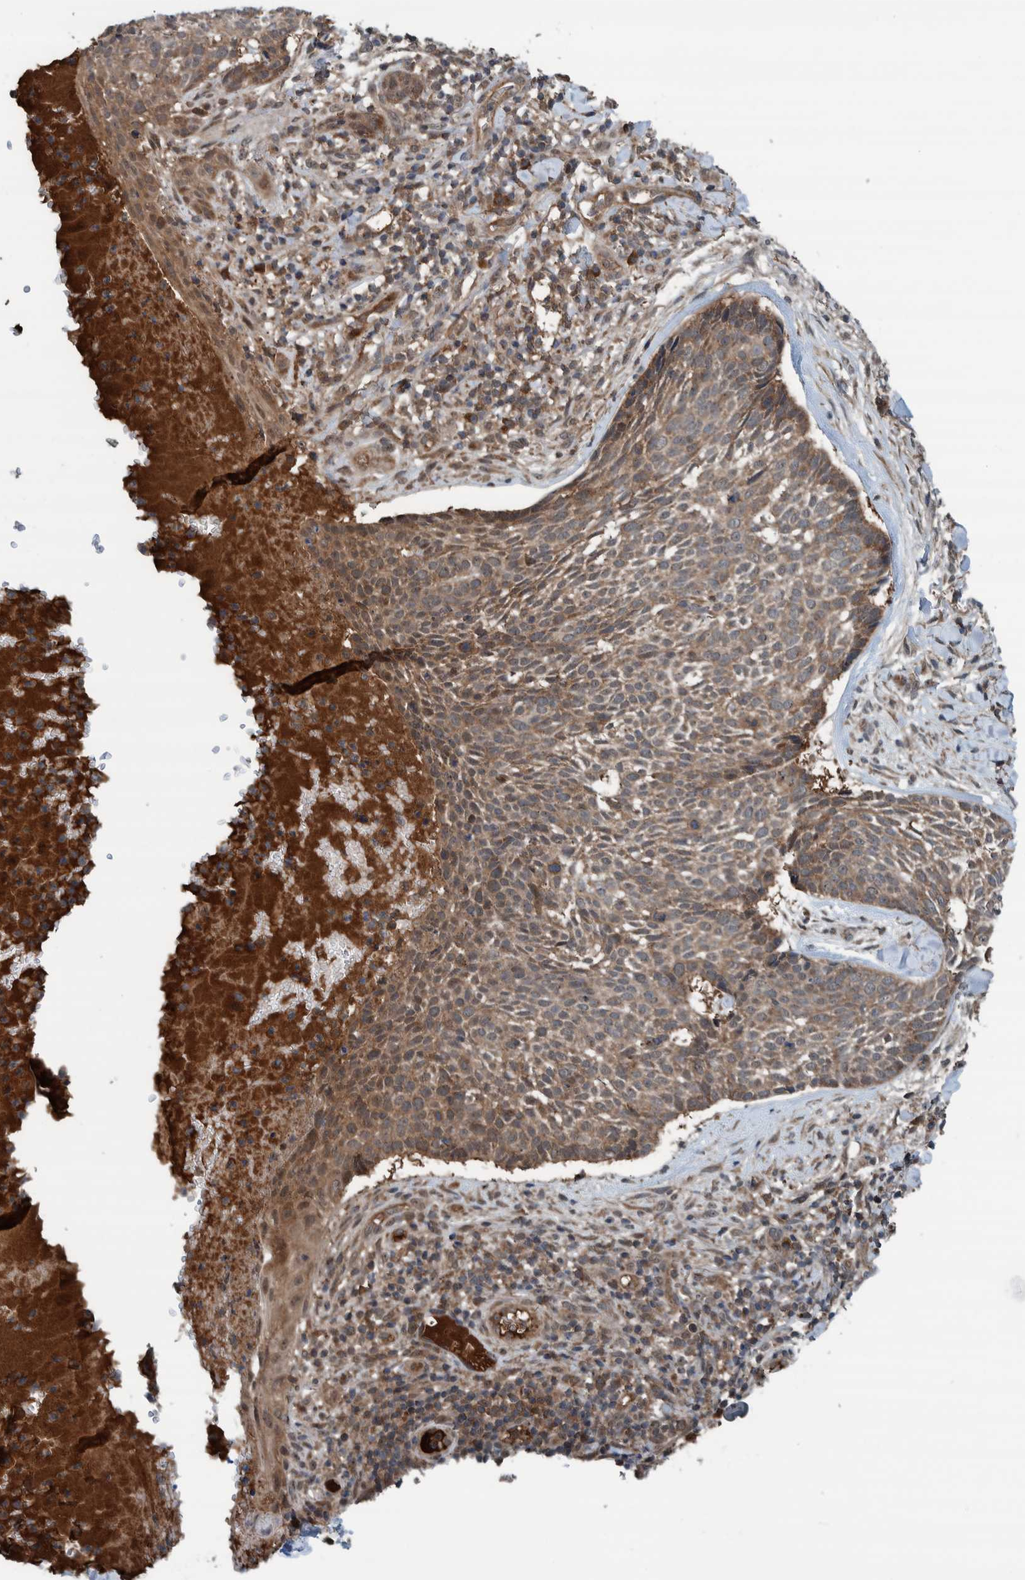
{"staining": {"intensity": "moderate", "quantity": ">75%", "location": "cytoplasmic/membranous"}, "tissue": "skin cancer", "cell_type": "Tumor cells", "image_type": "cancer", "snomed": [{"axis": "morphology", "description": "Normal tissue, NOS"}, {"axis": "morphology", "description": "Basal cell carcinoma"}, {"axis": "topography", "description": "Skin"}], "caption": "Moderate cytoplasmic/membranous protein positivity is seen in approximately >75% of tumor cells in skin basal cell carcinoma. (Stains: DAB in brown, nuclei in blue, Microscopy: brightfield microscopy at high magnification).", "gene": "CUEDC1", "patient": {"sex": "male", "age": 67}}